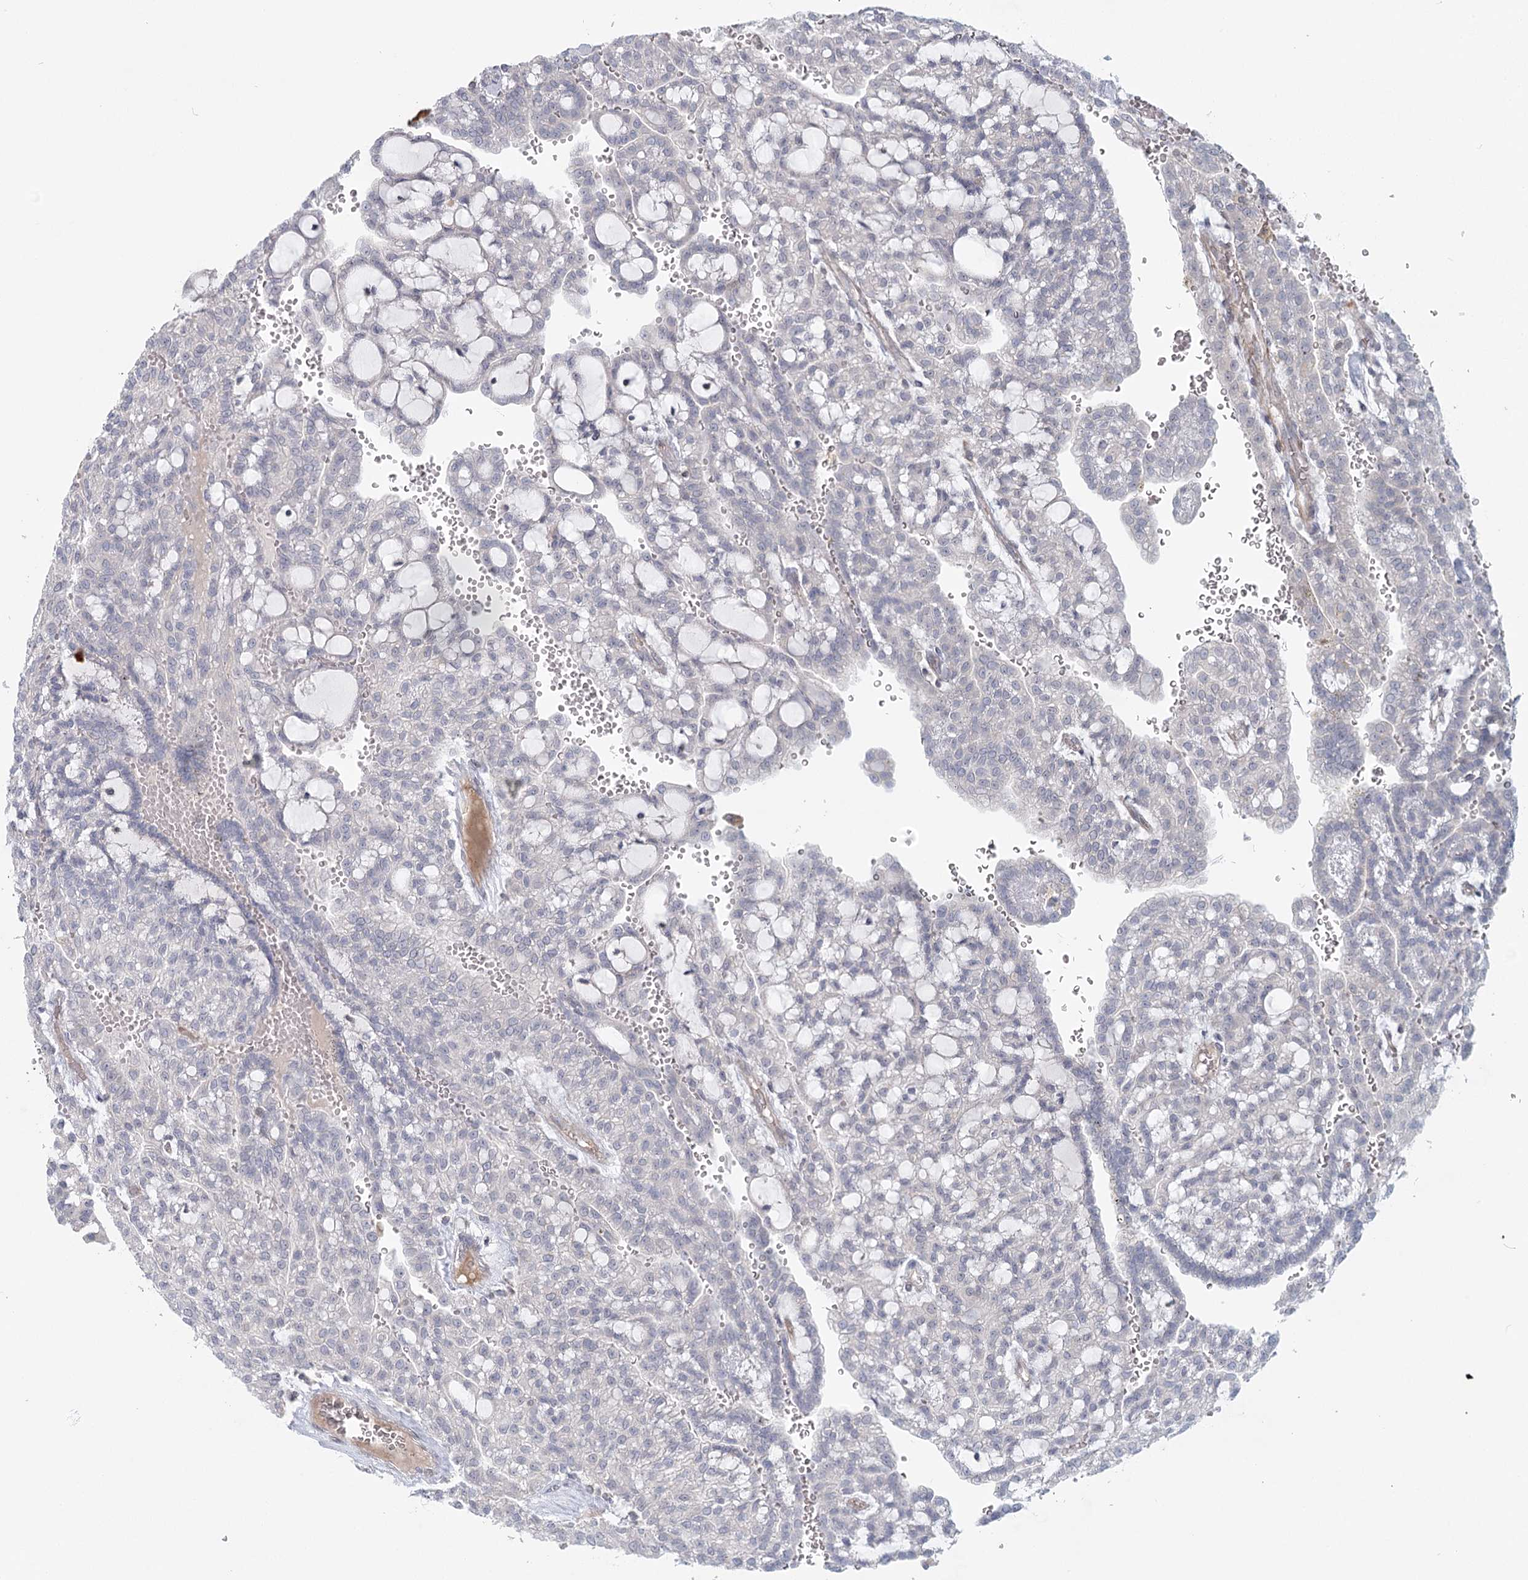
{"staining": {"intensity": "negative", "quantity": "none", "location": "none"}, "tissue": "renal cancer", "cell_type": "Tumor cells", "image_type": "cancer", "snomed": [{"axis": "morphology", "description": "Adenocarcinoma, NOS"}, {"axis": "topography", "description": "Kidney"}], "caption": "DAB (3,3'-diaminobenzidine) immunohistochemical staining of adenocarcinoma (renal) reveals no significant expression in tumor cells.", "gene": "USP11", "patient": {"sex": "male", "age": 63}}